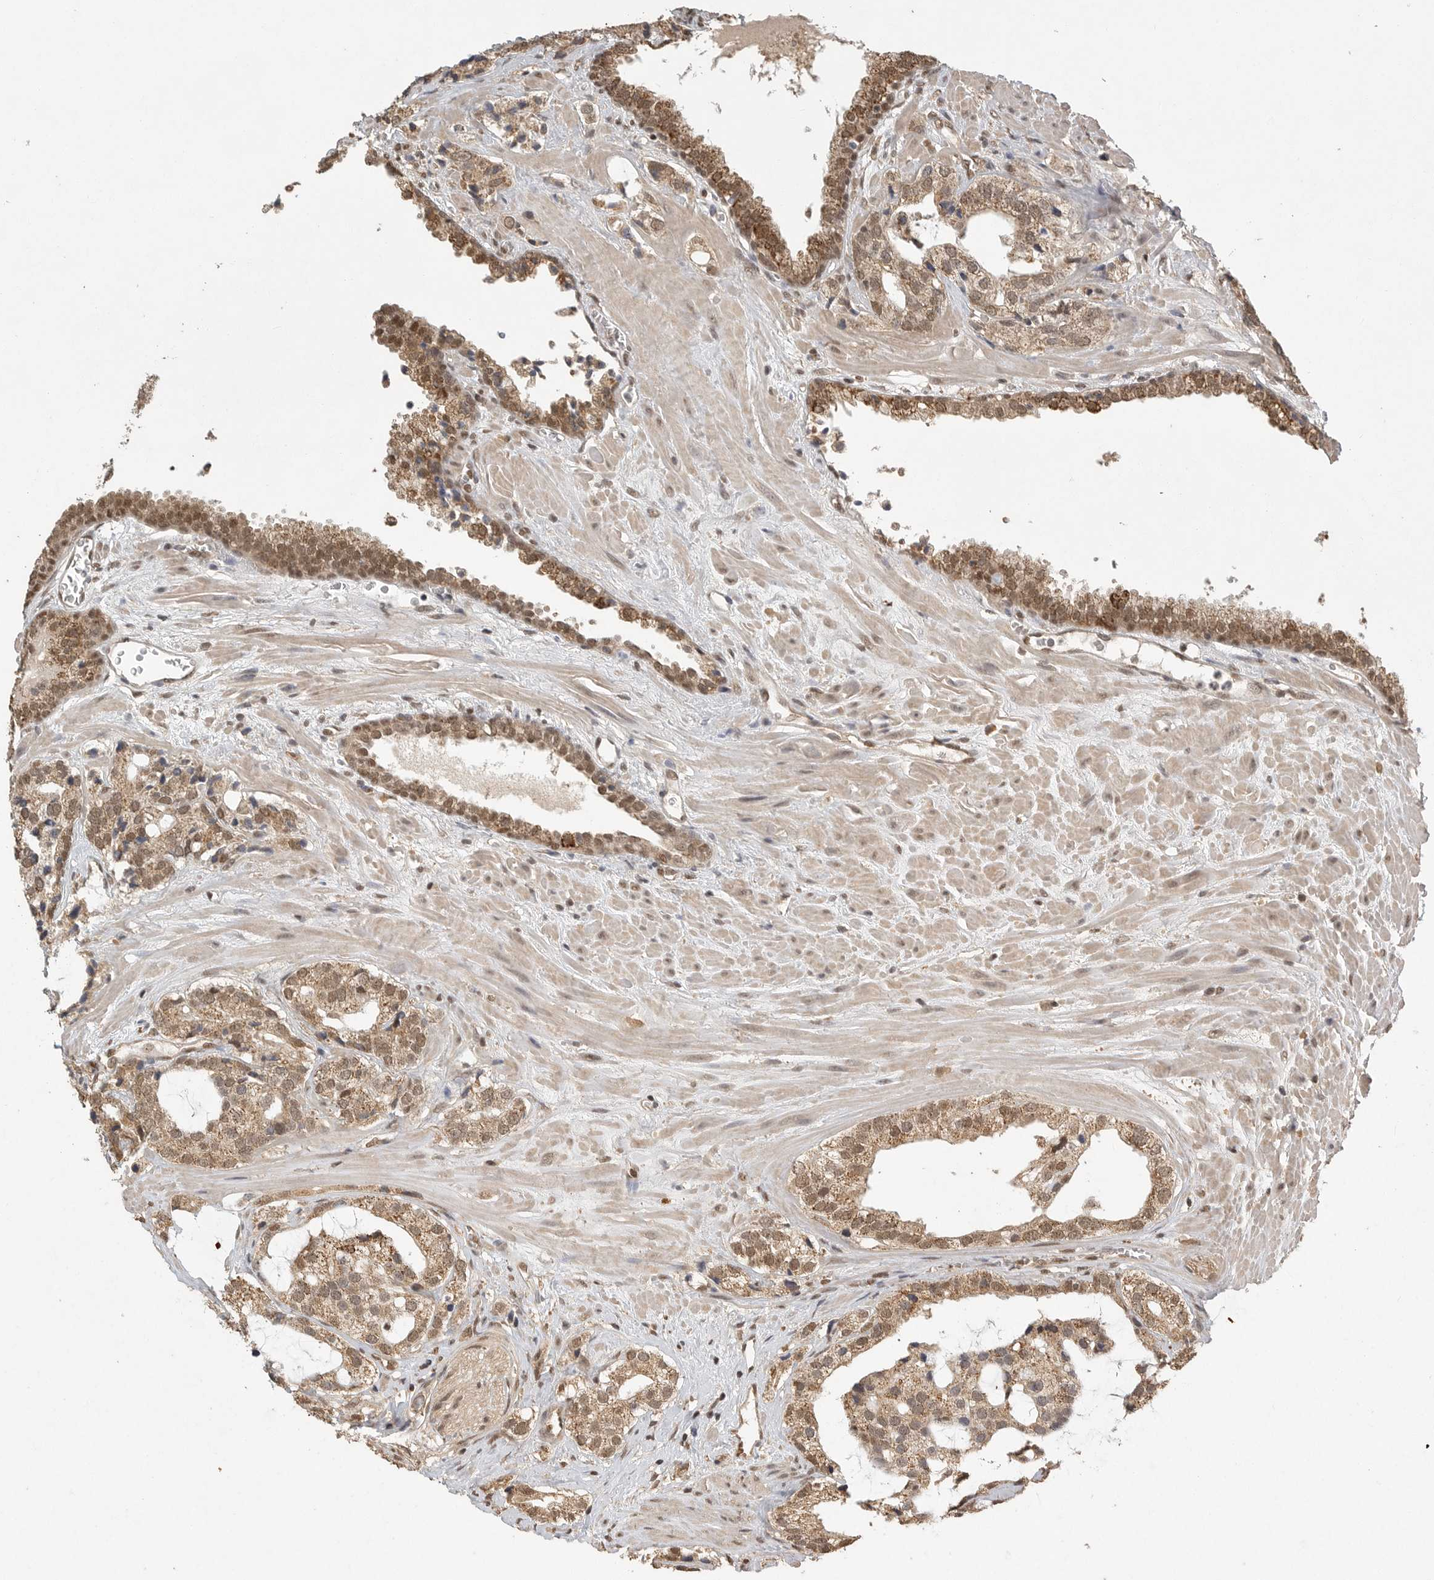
{"staining": {"intensity": "moderate", "quantity": ">75%", "location": "cytoplasmic/membranous,nuclear"}, "tissue": "prostate cancer", "cell_type": "Tumor cells", "image_type": "cancer", "snomed": [{"axis": "morphology", "description": "Adenocarcinoma, High grade"}, {"axis": "topography", "description": "Prostate"}], "caption": "A brown stain shows moderate cytoplasmic/membranous and nuclear positivity of a protein in prostate high-grade adenocarcinoma tumor cells.", "gene": "DFFA", "patient": {"sex": "male", "age": 66}}